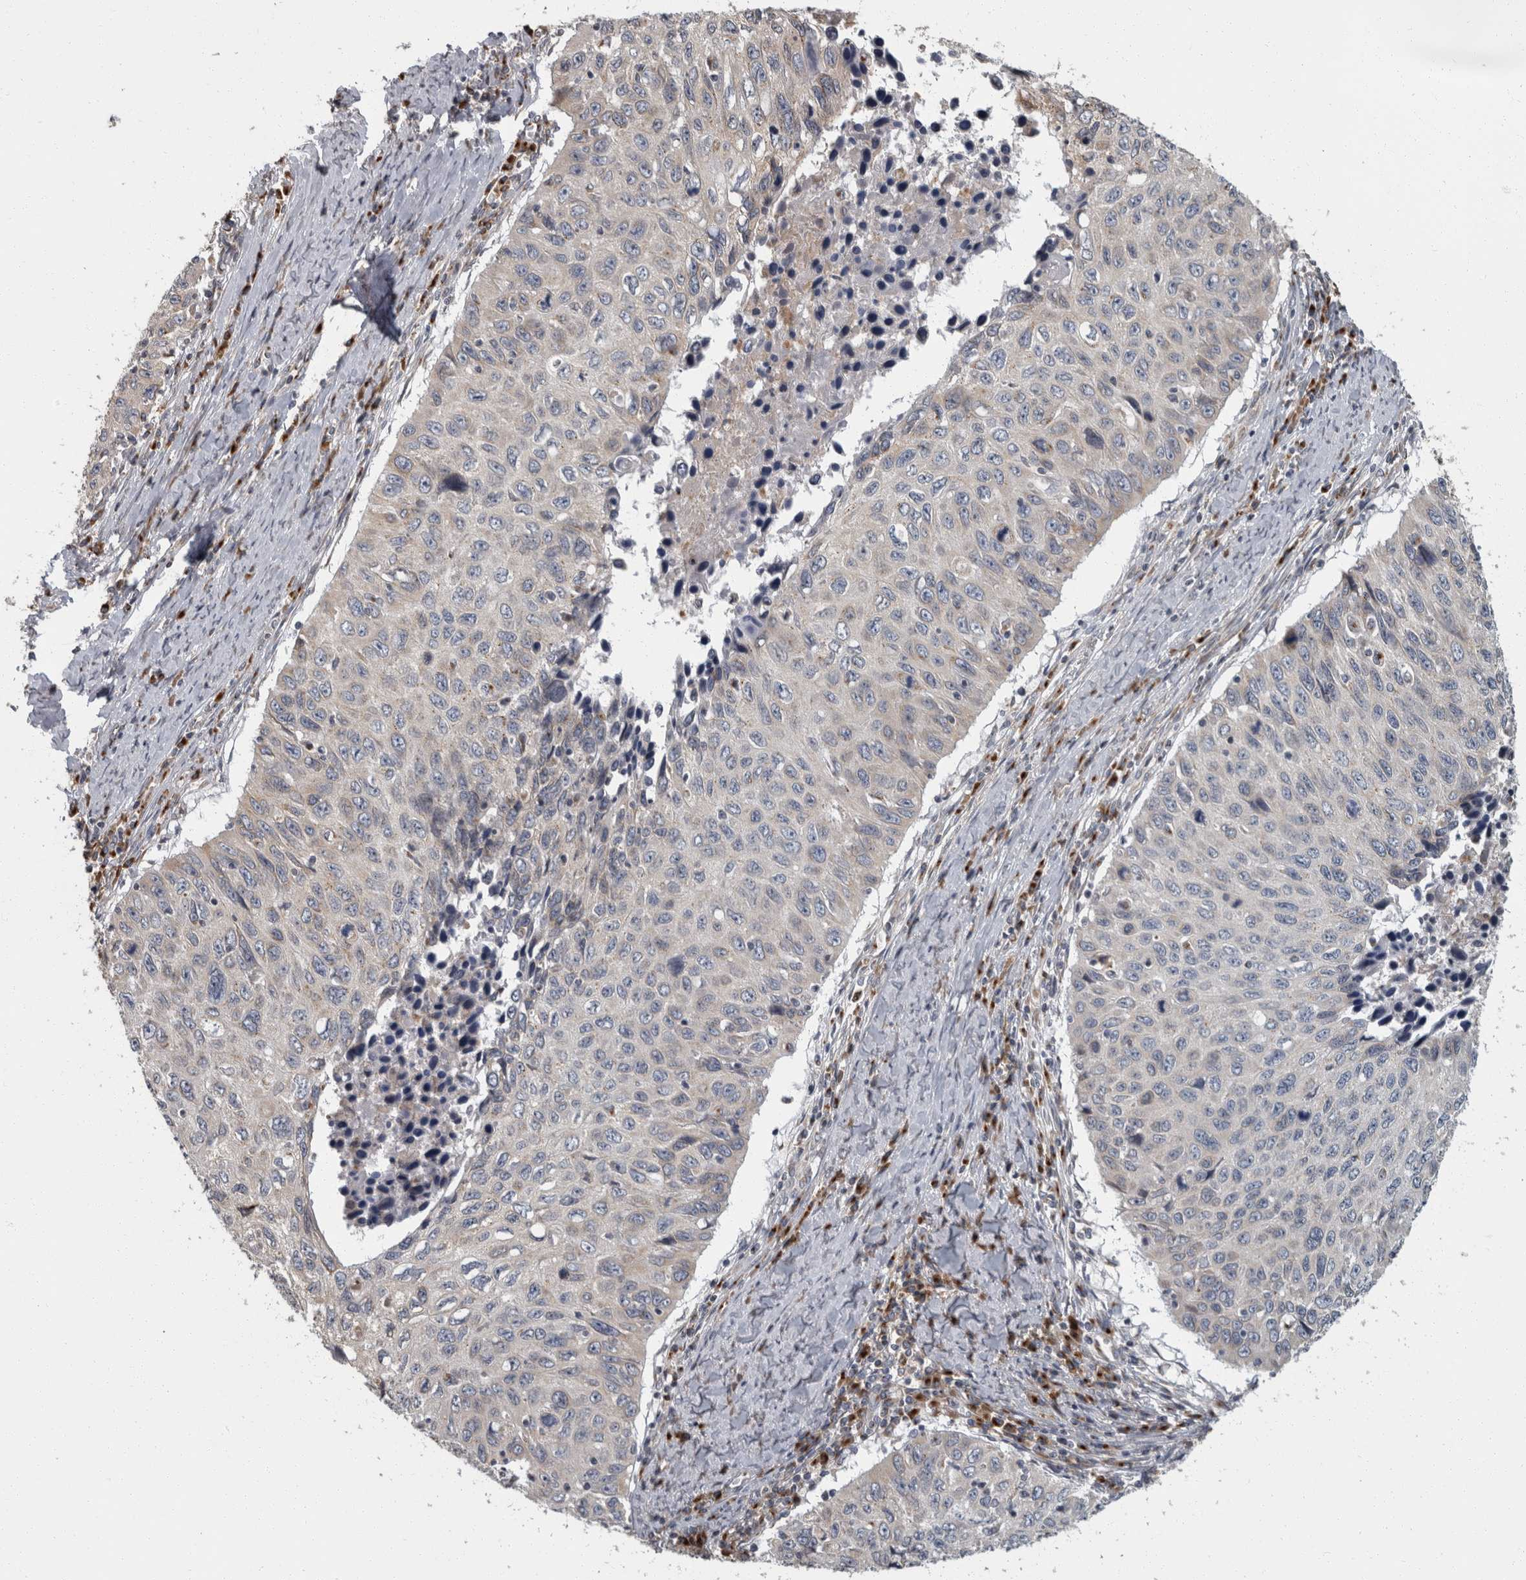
{"staining": {"intensity": "negative", "quantity": "none", "location": "none"}, "tissue": "cervical cancer", "cell_type": "Tumor cells", "image_type": "cancer", "snomed": [{"axis": "morphology", "description": "Squamous cell carcinoma, NOS"}, {"axis": "topography", "description": "Cervix"}], "caption": "Cervical squamous cell carcinoma was stained to show a protein in brown. There is no significant staining in tumor cells.", "gene": "LMAN2L", "patient": {"sex": "female", "age": 53}}